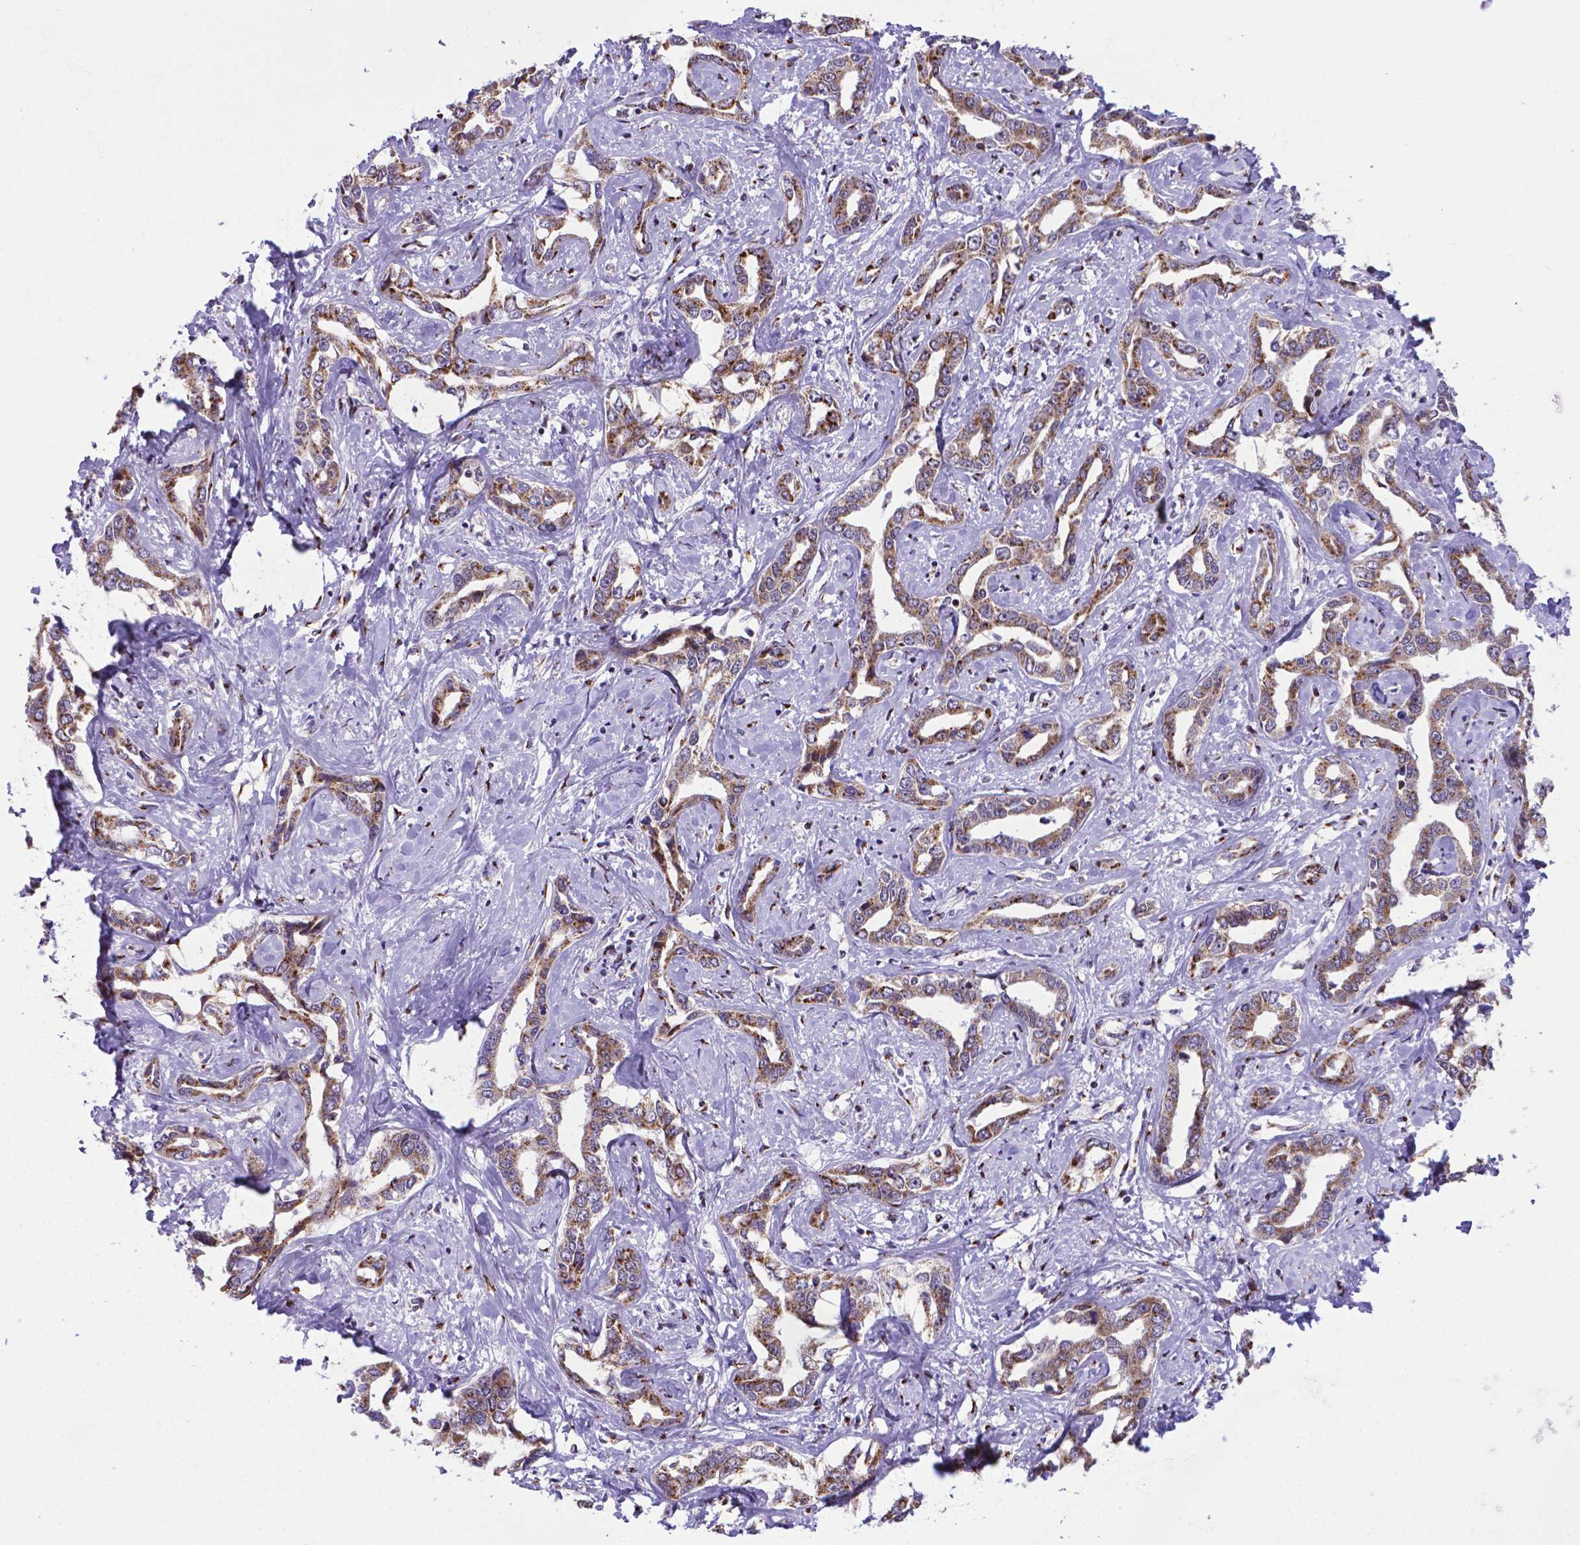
{"staining": {"intensity": "moderate", "quantity": ">75%", "location": "cytoplasmic/membranous"}, "tissue": "liver cancer", "cell_type": "Tumor cells", "image_type": "cancer", "snomed": [{"axis": "morphology", "description": "Cholangiocarcinoma"}, {"axis": "topography", "description": "Liver"}], "caption": "Cholangiocarcinoma (liver) stained for a protein (brown) demonstrates moderate cytoplasmic/membranous positive positivity in about >75% of tumor cells.", "gene": "MRPL10", "patient": {"sex": "male", "age": 59}}